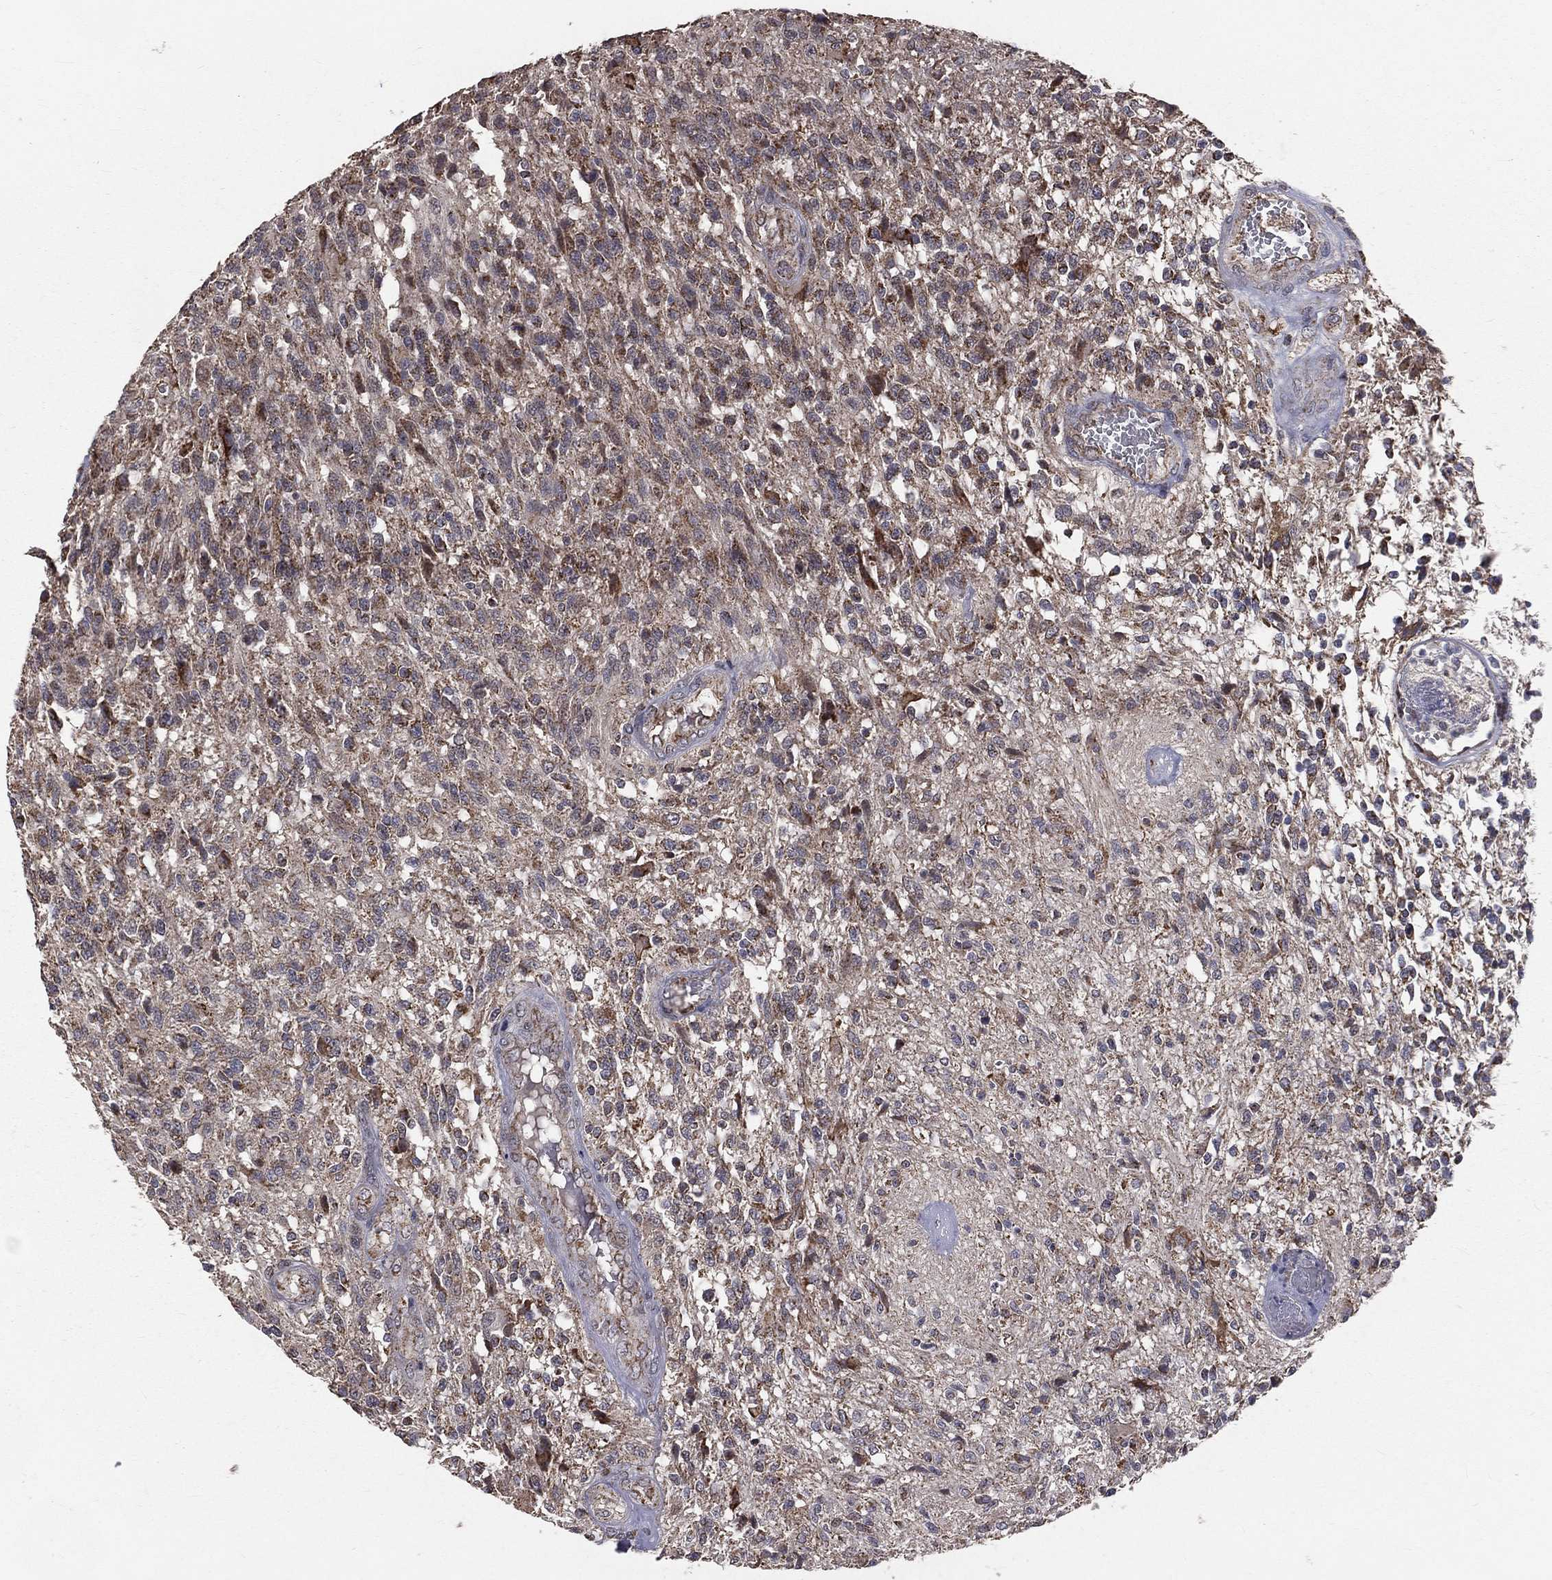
{"staining": {"intensity": "moderate", "quantity": "<25%", "location": "cytoplasmic/membranous"}, "tissue": "glioma", "cell_type": "Tumor cells", "image_type": "cancer", "snomed": [{"axis": "morphology", "description": "Glioma, malignant, High grade"}, {"axis": "topography", "description": "Brain"}], "caption": "About <25% of tumor cells in glioma exhibit moderate cytoplasmic/membranous protein staining as visualized by brown immunohistochemical staining.", "gene": "MRPL46", "patient": {"sex": "male", "age": 56}}